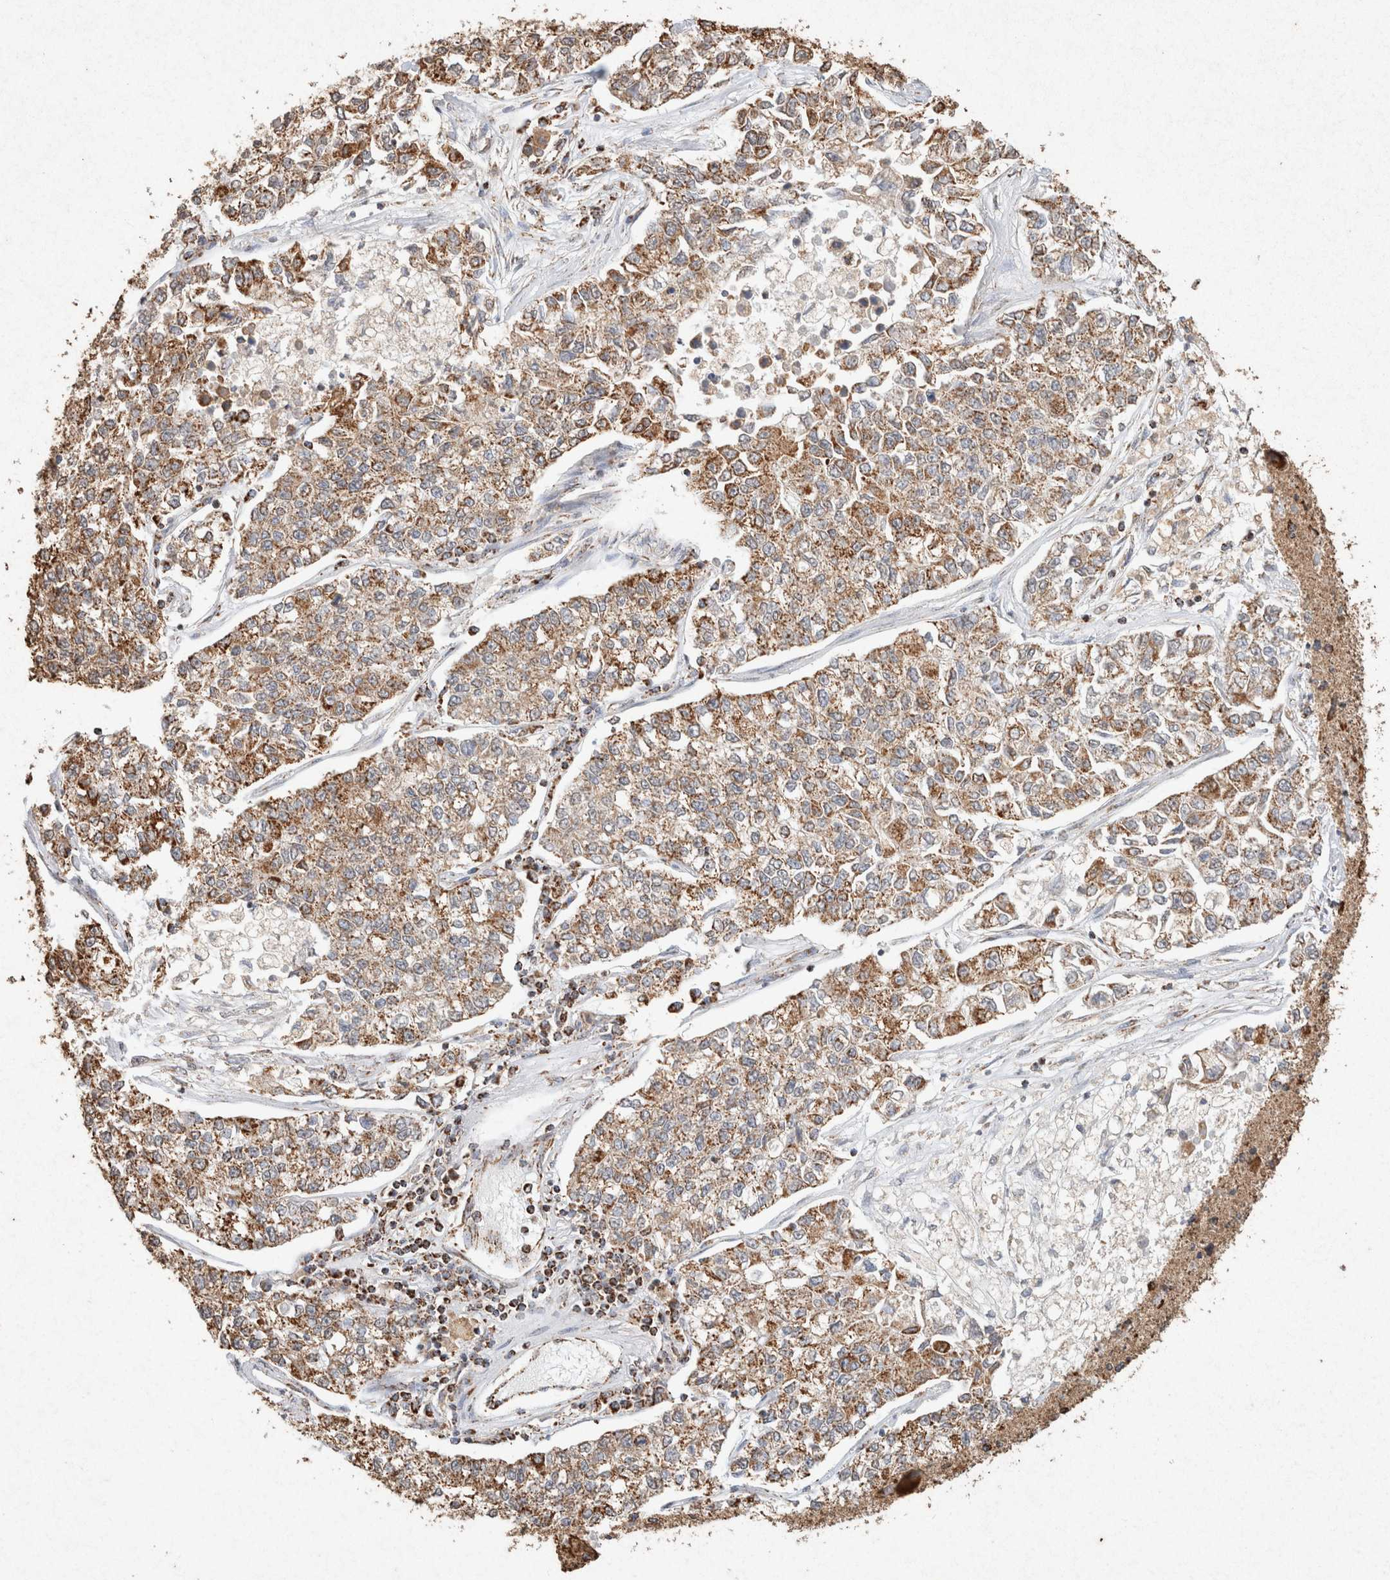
{"staining": {"intensity": "moderate", "quantity": ">75%", "location": "cytoplasmic/membranous"}, "tissue": "lung cancer", "cell_type": "Tumor cells", "image_type": "cancer", "snomed": [{"axis": "morphology", "description": "Adenocarcinoma, NOS"}, {"axis": "topography", "description": "Lung"}], "caption": "Immunohistochemistry (IHC) histopathology image of human lung cancer stained for a protein (brown), which reveals medium levels of moderate cytoplasmic/membranous positivity in about >75% of tumor cells.", "gene": "SDC2", "patient": {"sex": "male", "age": 49}}